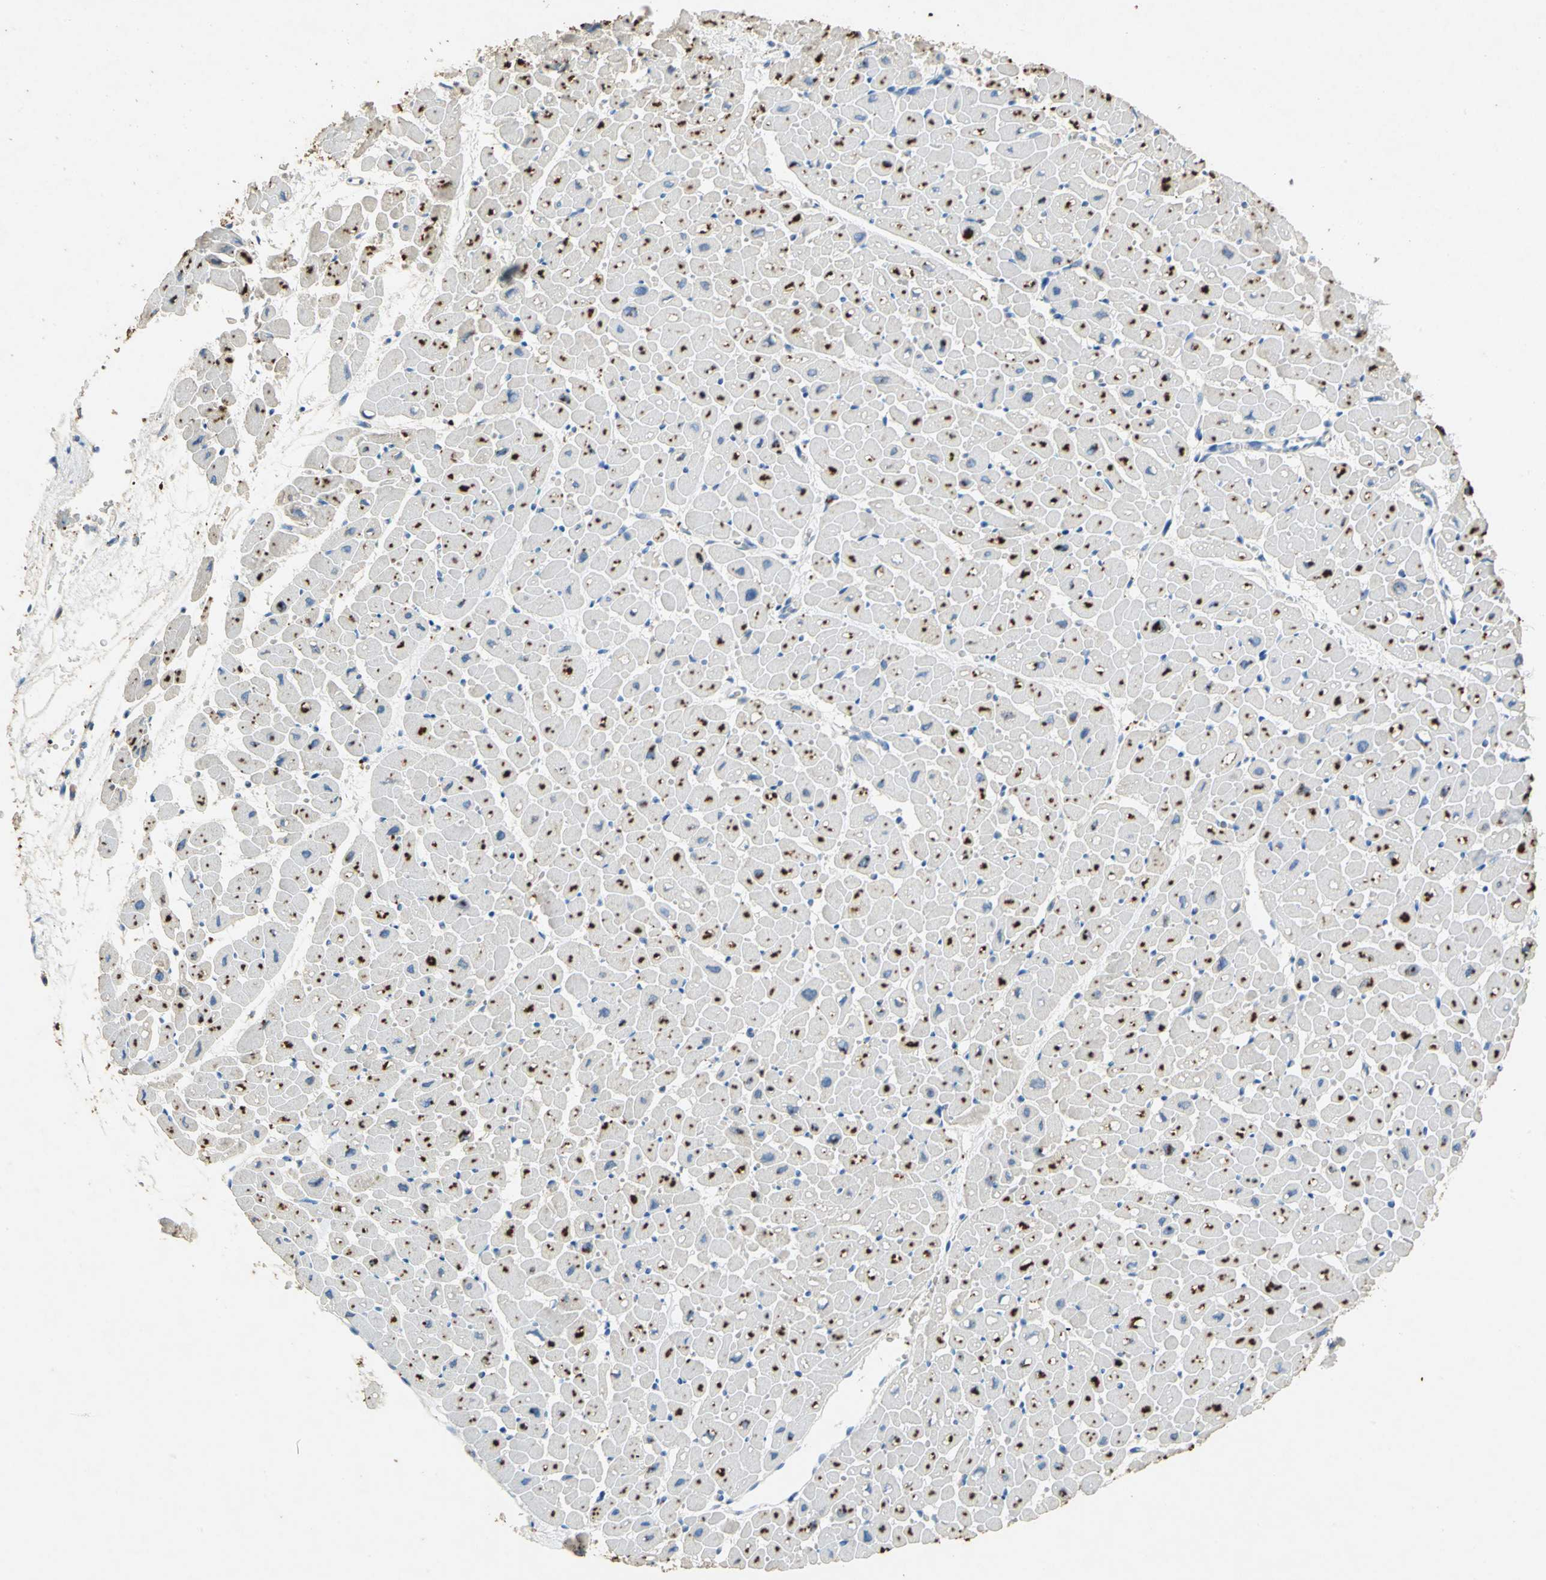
{"staining": {"intensity": "negative", "quantity": "none", "location": "none"}, "tissue": "heart muscle", "cell_type": "Cardiomyocytes", "image_type": "normal", "snomed": [{"axis": "morphology", "description": "Normal tissue, NOS"}, {"axis": "topography", "description": "Heart"}], "caption": "Image shows no significant protein expression in cardiomyocytes of normal heart muscle. The staining was performed using DAB (3,3'-diaminobenzidine) to visualize the protein expression in brown, while the nuclei were stained in blue with hematoxylin (Magnification: 20x).", "gene": "ADAMTS5", "patient": {"sex": "male", "age": 45}}